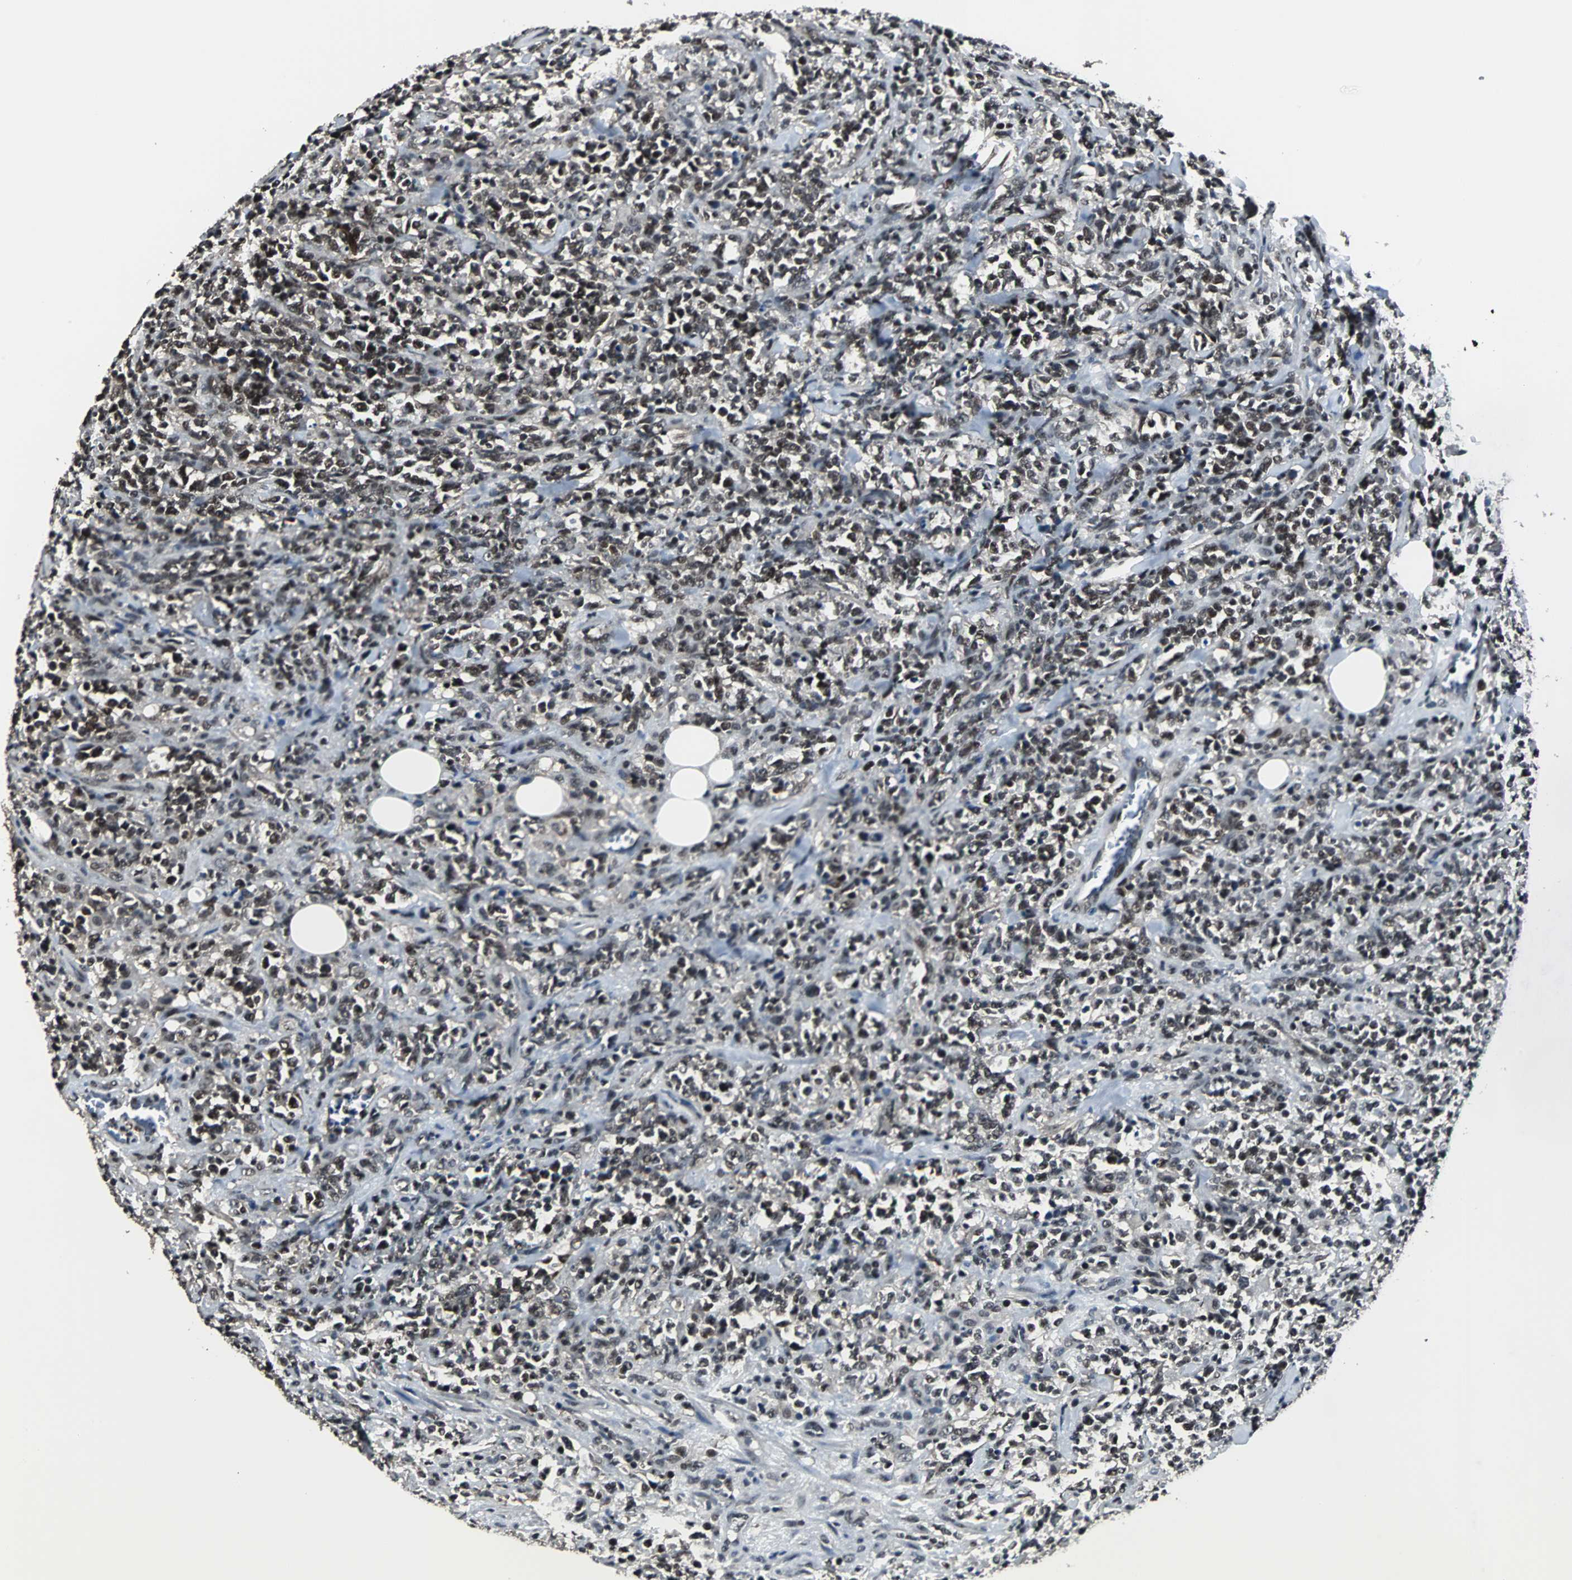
{"staining": {"intensity": "moderate", "quantity": ">75%", "location": "nuclear"}, "tissue": "lymphoma", "cell_type": "Tumor cells", "image_type": "cancer", "snomed": [{"axis": "morphology", "description": "Malignant lymphoma, non-Hodgkin's type, High grade"}, {"axis": "topography", "description": "Soft tissue"}], "caption": "Immunohistochemical staining of human malignant lymphoma, non-Hodgkin's type (high-grade) reveals medium levels of moderate nuclear staining in about >75% of tumor cells.", "gene": "MKX", "patient": {"sex": "male", "age": 18}}